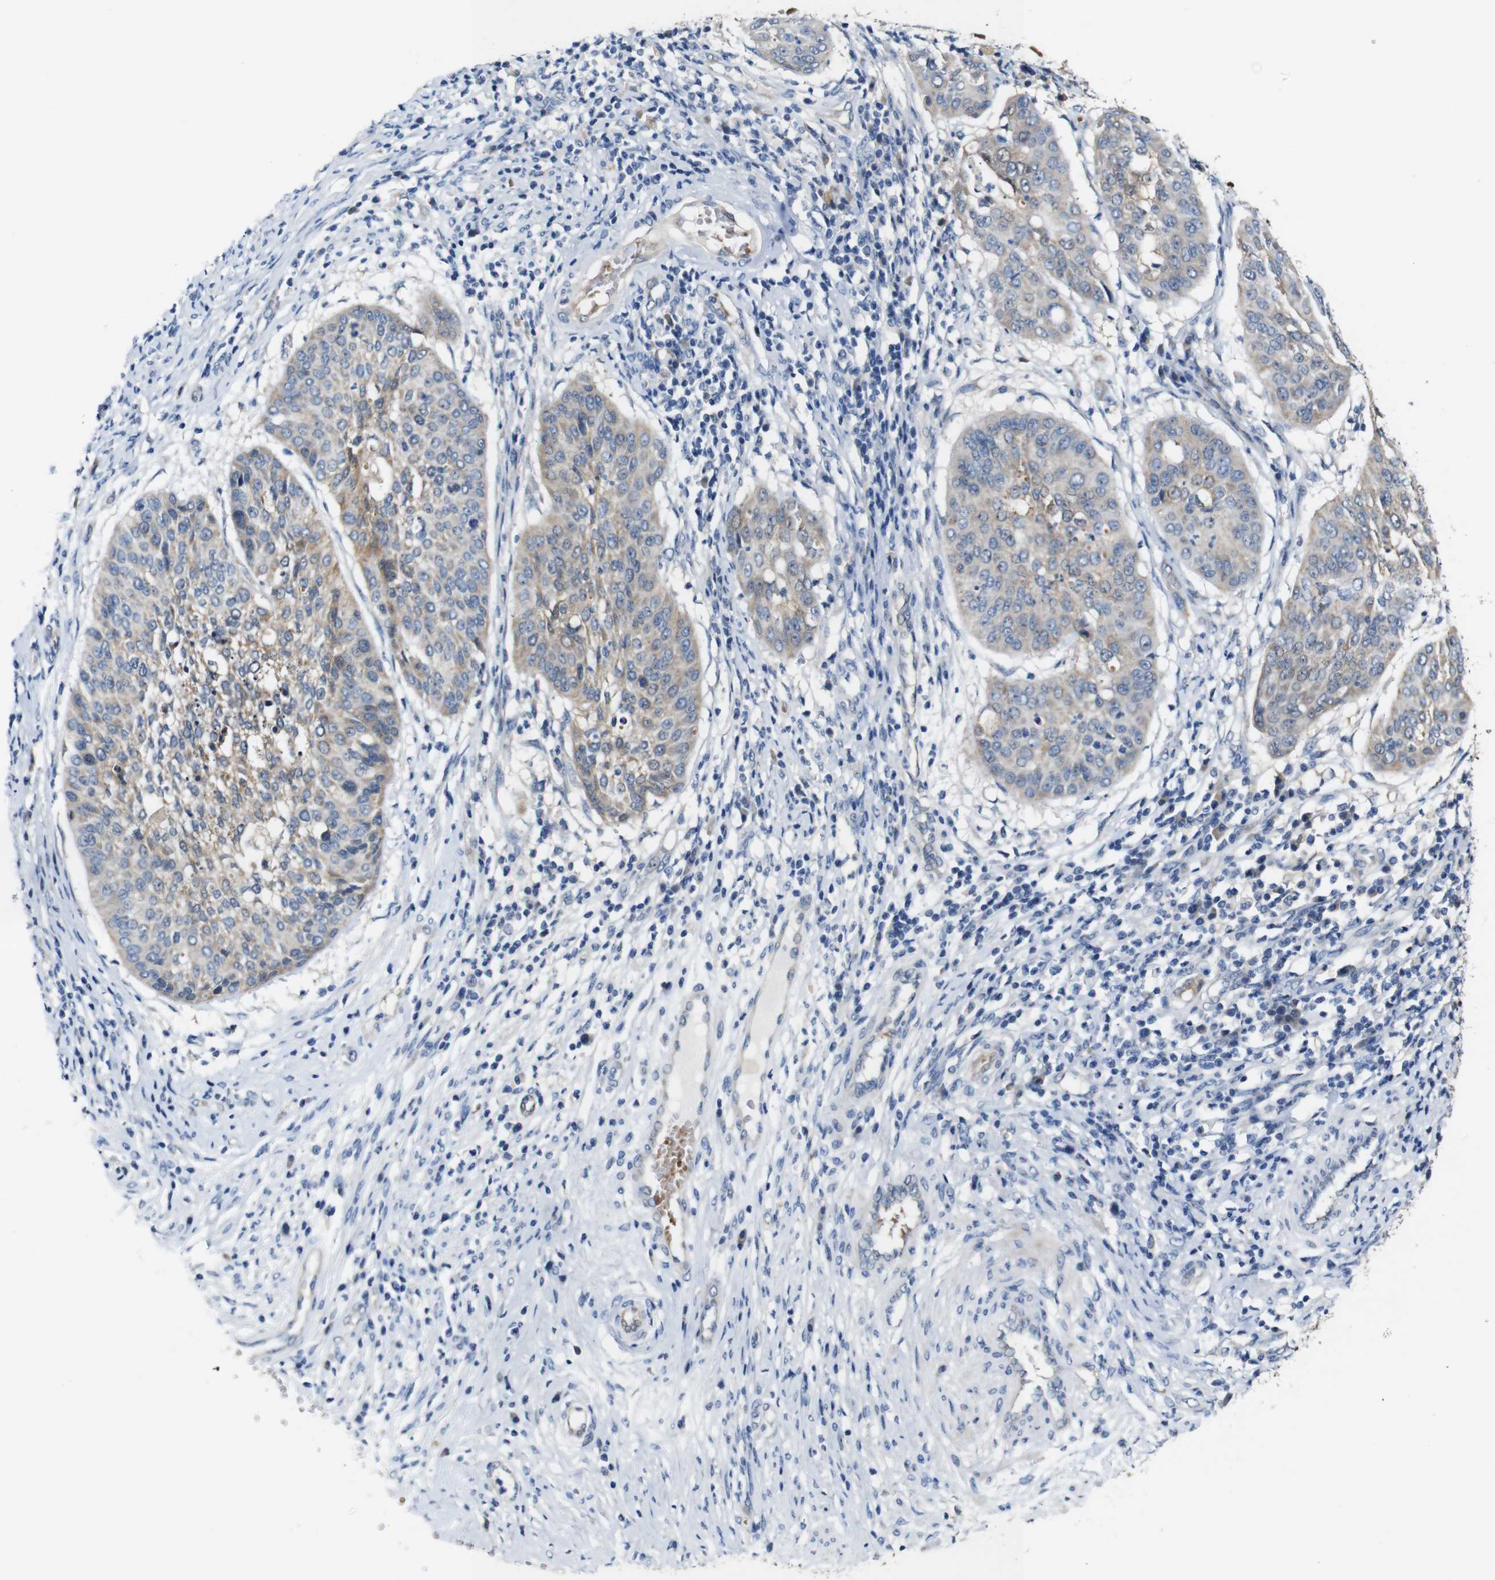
{"staining": {"intensity": "moderate", "quantity": ">75%", "location": "cytoplasmic/membranous"}, "tissue": "cervical cancer", "cell_type": "Tumor cells", "image_type": "cancer", "snomed": [{"axis": "morphology", "description": "Normal tissue, NOS"}, {"axis": "morphology", "description": "Squamous cell carcinoma, NOS"}, {"axis": "topography", "description": "Cervix"}], "caption": "Protein staining exhibits moderate cytoplasmic/membranous positivity in approximately >75% of tumor cells in cervical squamous cell carcinoma. (DAB (3,3'-diaminobenzidine) = brown stain, brightfield microscopy at high magnification).", "gene": "TBC1D32", "patient": {"sex": "female", "age": 39}}